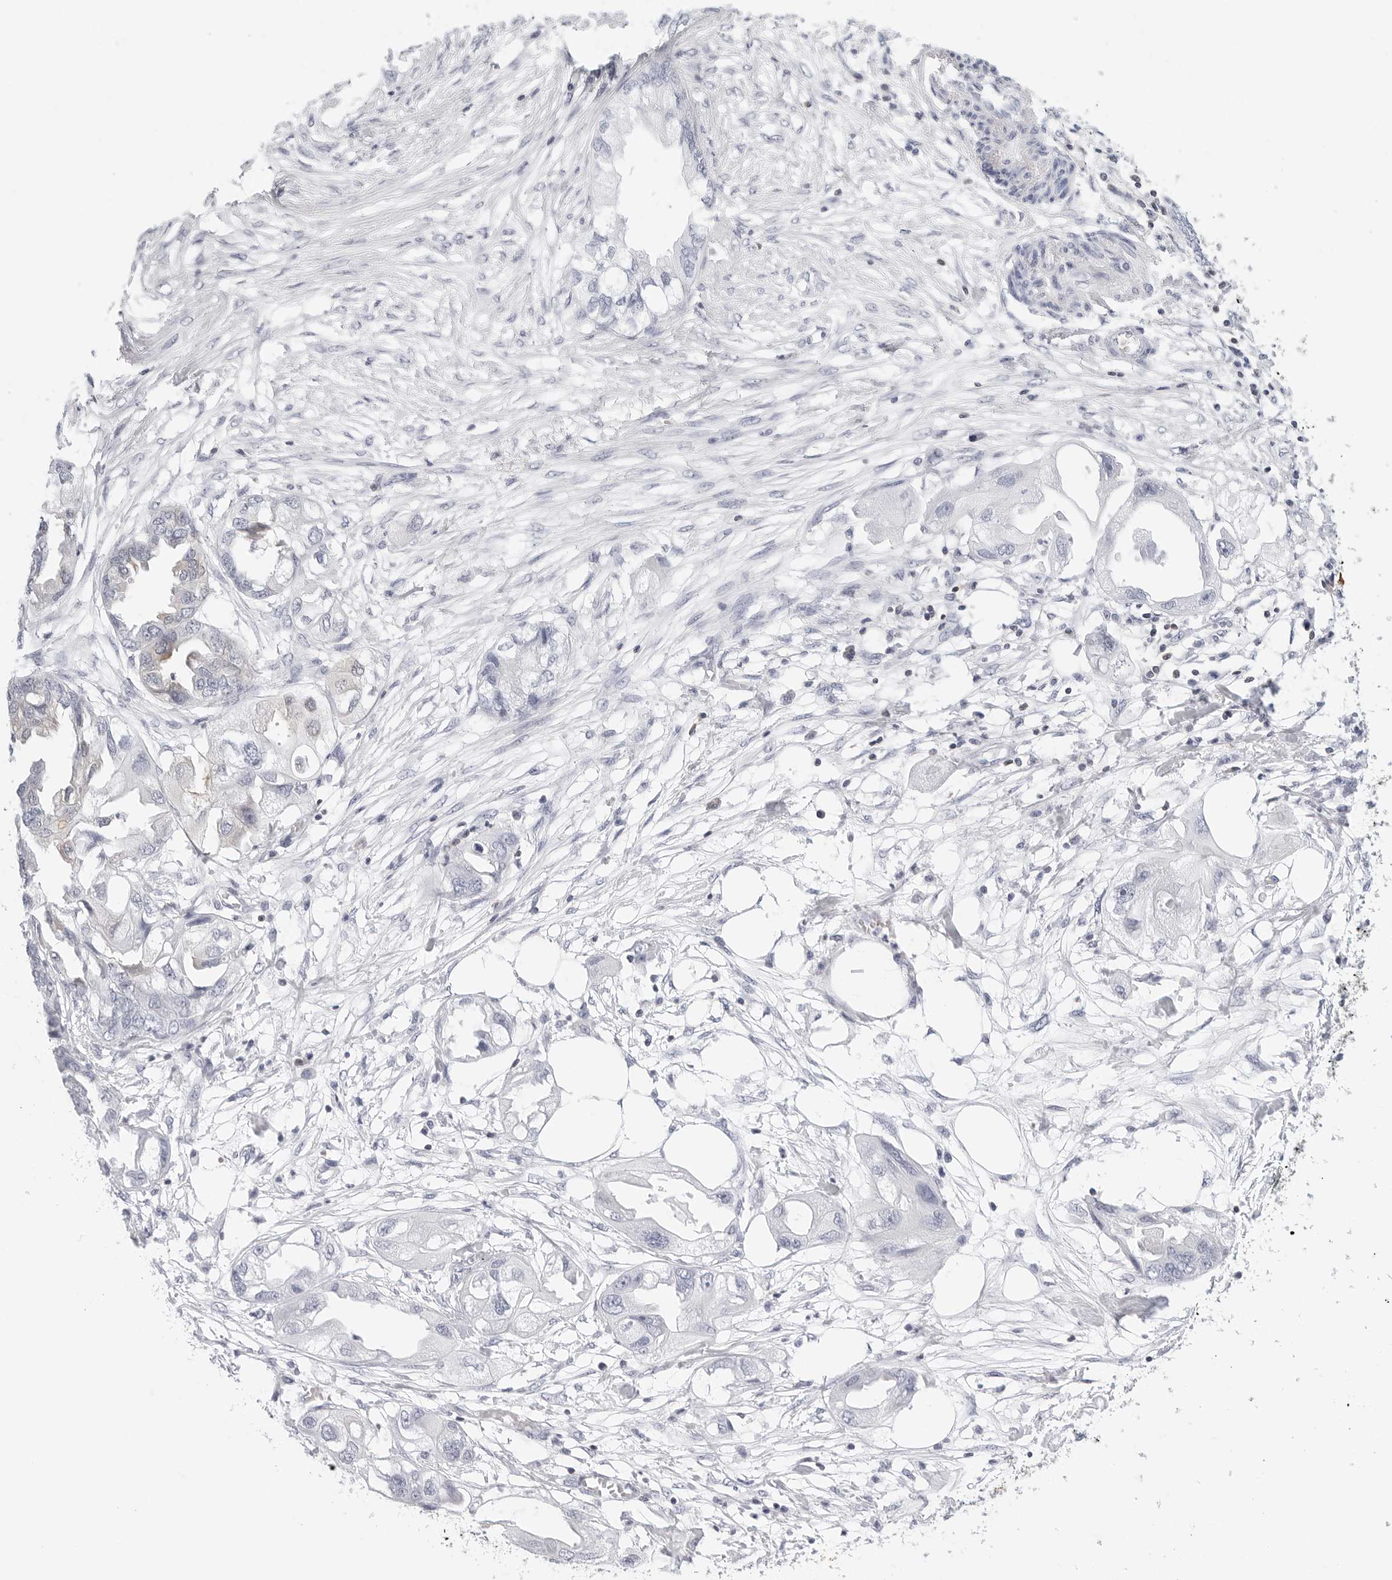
{"staining": {"intensity": "negative", "quantity": "none", "location": "none"}, "tissue": "endometrial cancer", "cell_type": "Tumor cells", "image_type": "cancer", "snomed": [{"axis": "morphology", "description": "Adenocarcinoma, NOS"}, {"axis": "morphology", "description": "Adenocarcinoma, metastatic, NOS"}, {"axis": "topography", "description": "Adipose tissue"}, {"axis": "topography", "description": "Endometrium"}], "caption": "This is a histopathology image of immunohistochemistry (IHC) staining of endometrial cancer, which shows no staining in tumor cells. The staining is performed using DAB (3,3'-diaminobenzidine) brown chromogen with nuclei counter-stained in using hematoxylin.", "gene": "SLC9A3R1", "patient": {"sex": "female", "age": 67}}